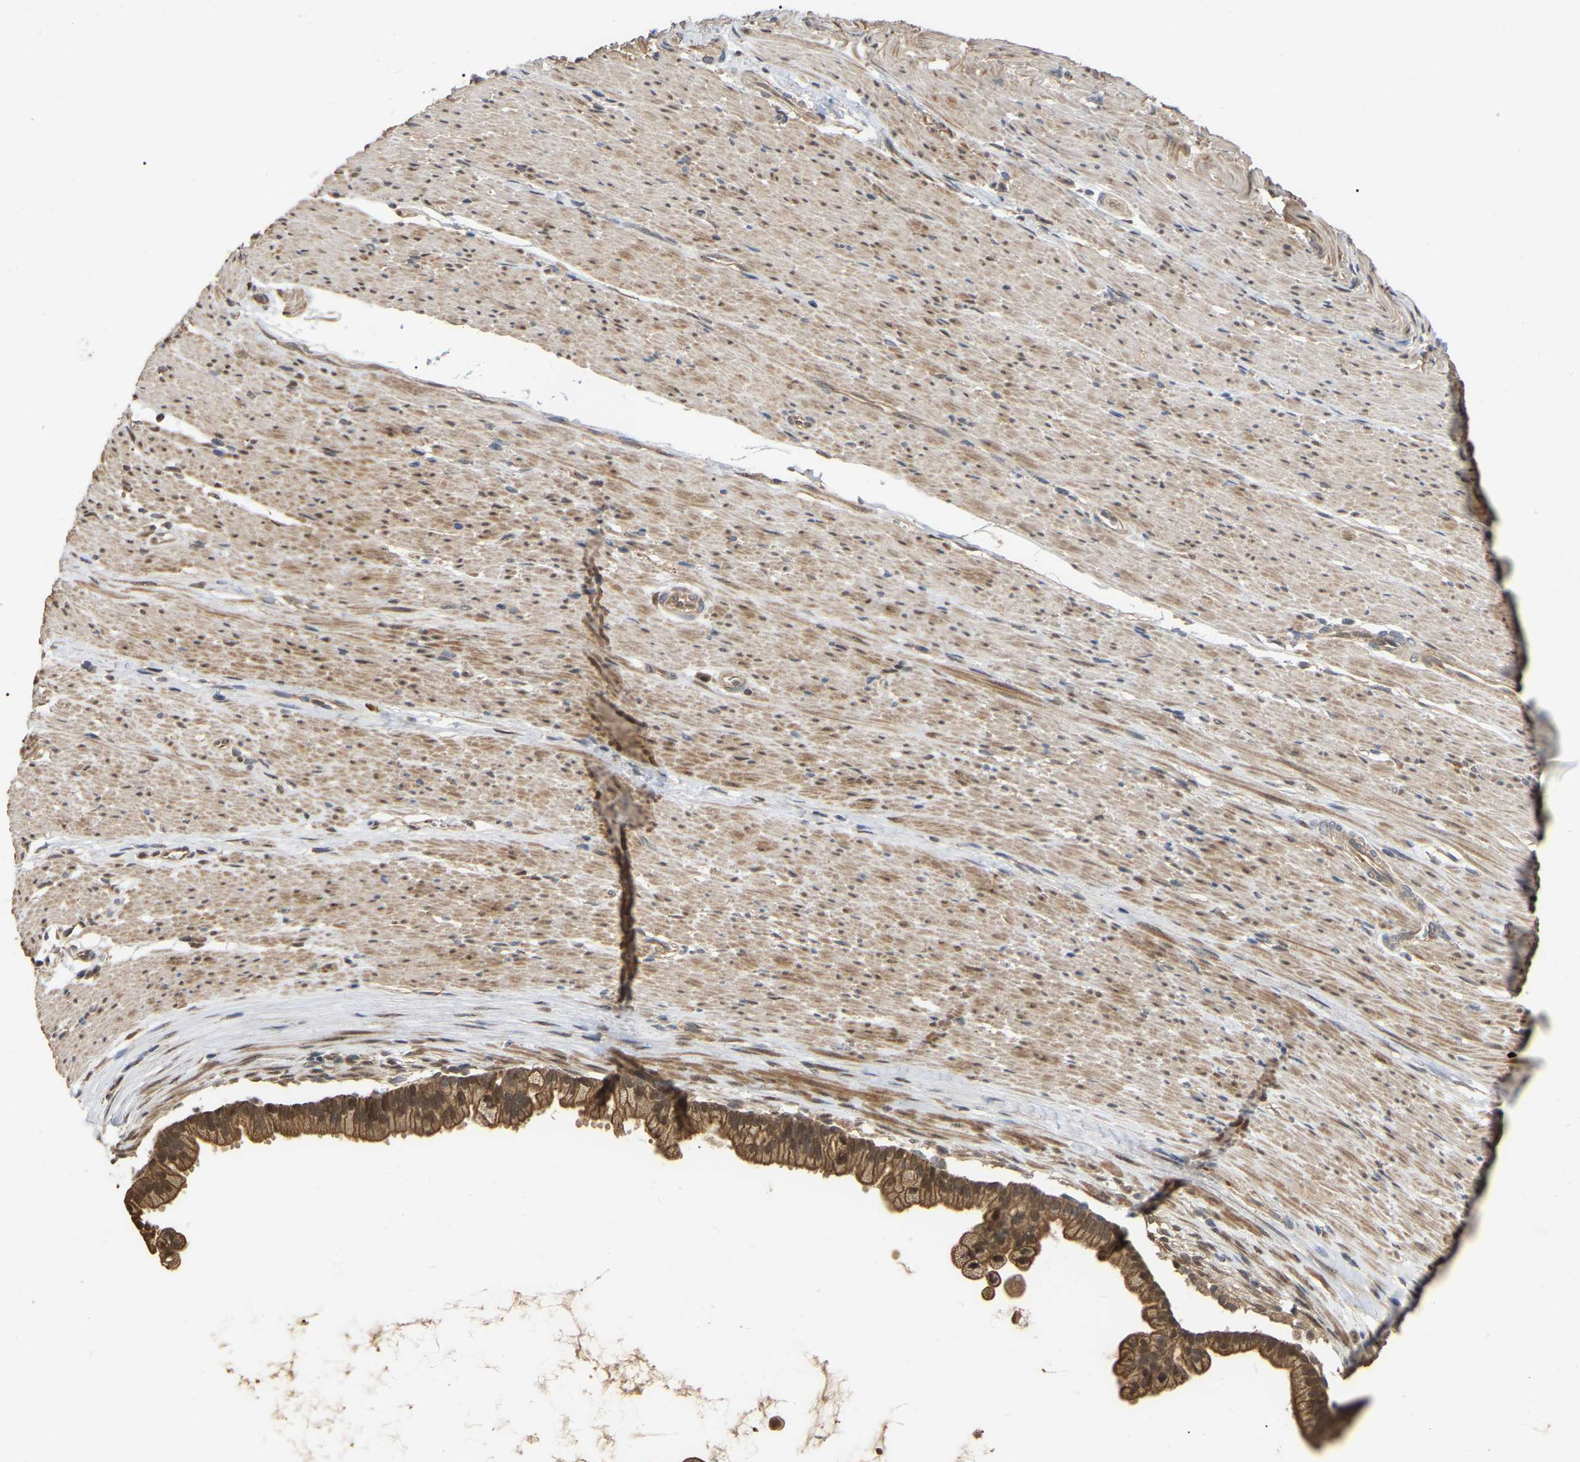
{"staining": {"intensity": "moderate", "quantity": ">75%", "location": "cytoplasmic/membranous,nuclear"}, "tissue": "pancreatic cancer", "cell_type": "Tumor cells", "image_type": "cancer", "snomed": [{"axis": "morphology", "description": "Adenocarcinoma, NOS"}, {"axis": "topography", "description": "Pancreas"}], "caption": "An immunohistochemistry histopathology image of neoplastic tissue is shown. Protein staining in brown highlights moderate cytoplasmic/membranous and nuclear positivity in pancreatic cancer within tumor cells.", "gene": "FAM219A", "patient": {"sex": "male", "age": 69}}